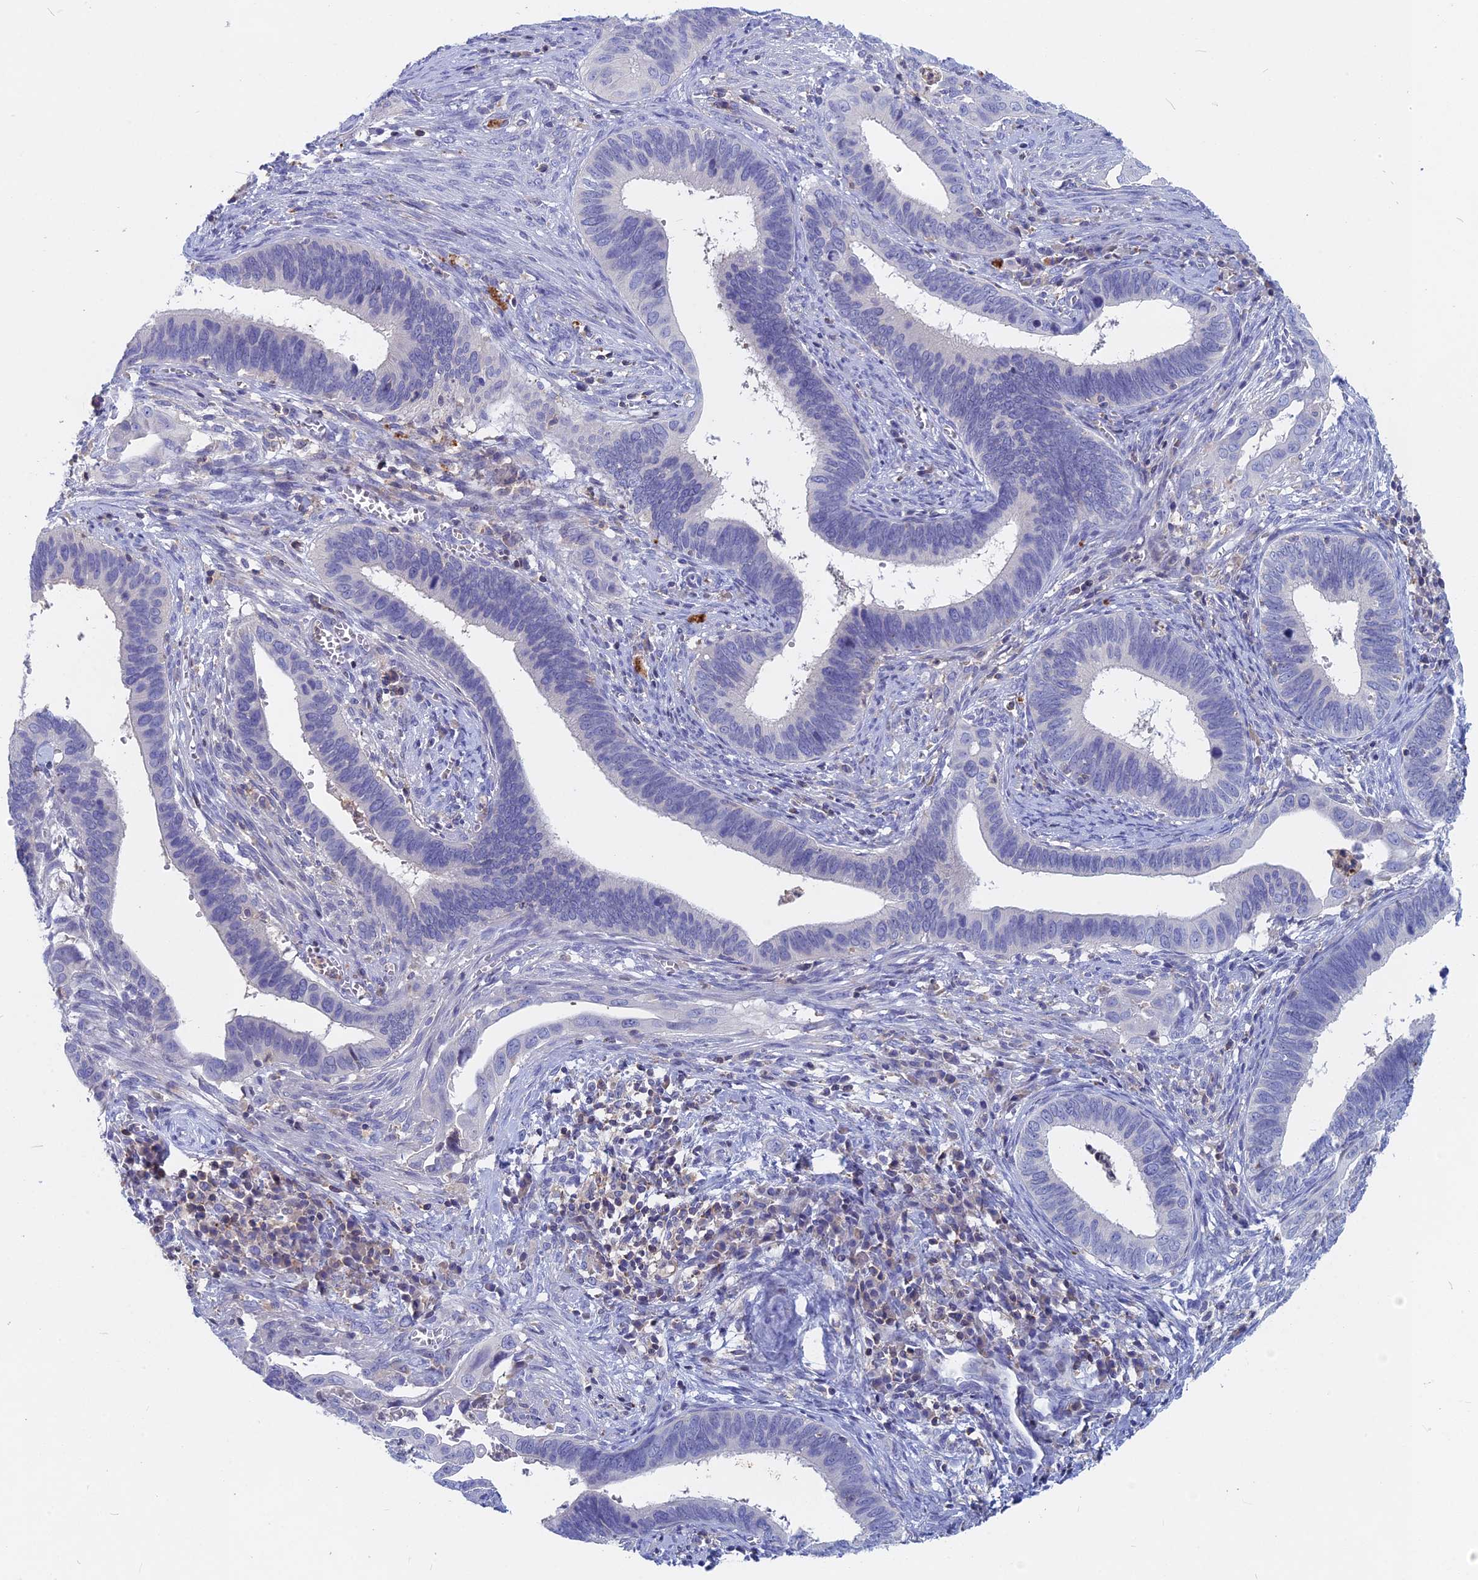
{"staining": {"intensity": "negative", "quantity": "none", "location": "none"}, "tissue": "cervical cancer", "cell_type": "Tumor cells", "image_type": "cancer", "snomed": [{"axis": "morphology", "description": "Adenocarcinoma, NOS"}, {"axis": "topography", "description": "Cervix"}], "caption": "Immunohistochemical staining of human cervical cancer (adenocarcinoma) exhibits no significant staining in tumor cells.", "gene": "ACP7", "patient": {"sex": "female", "age": 42}}